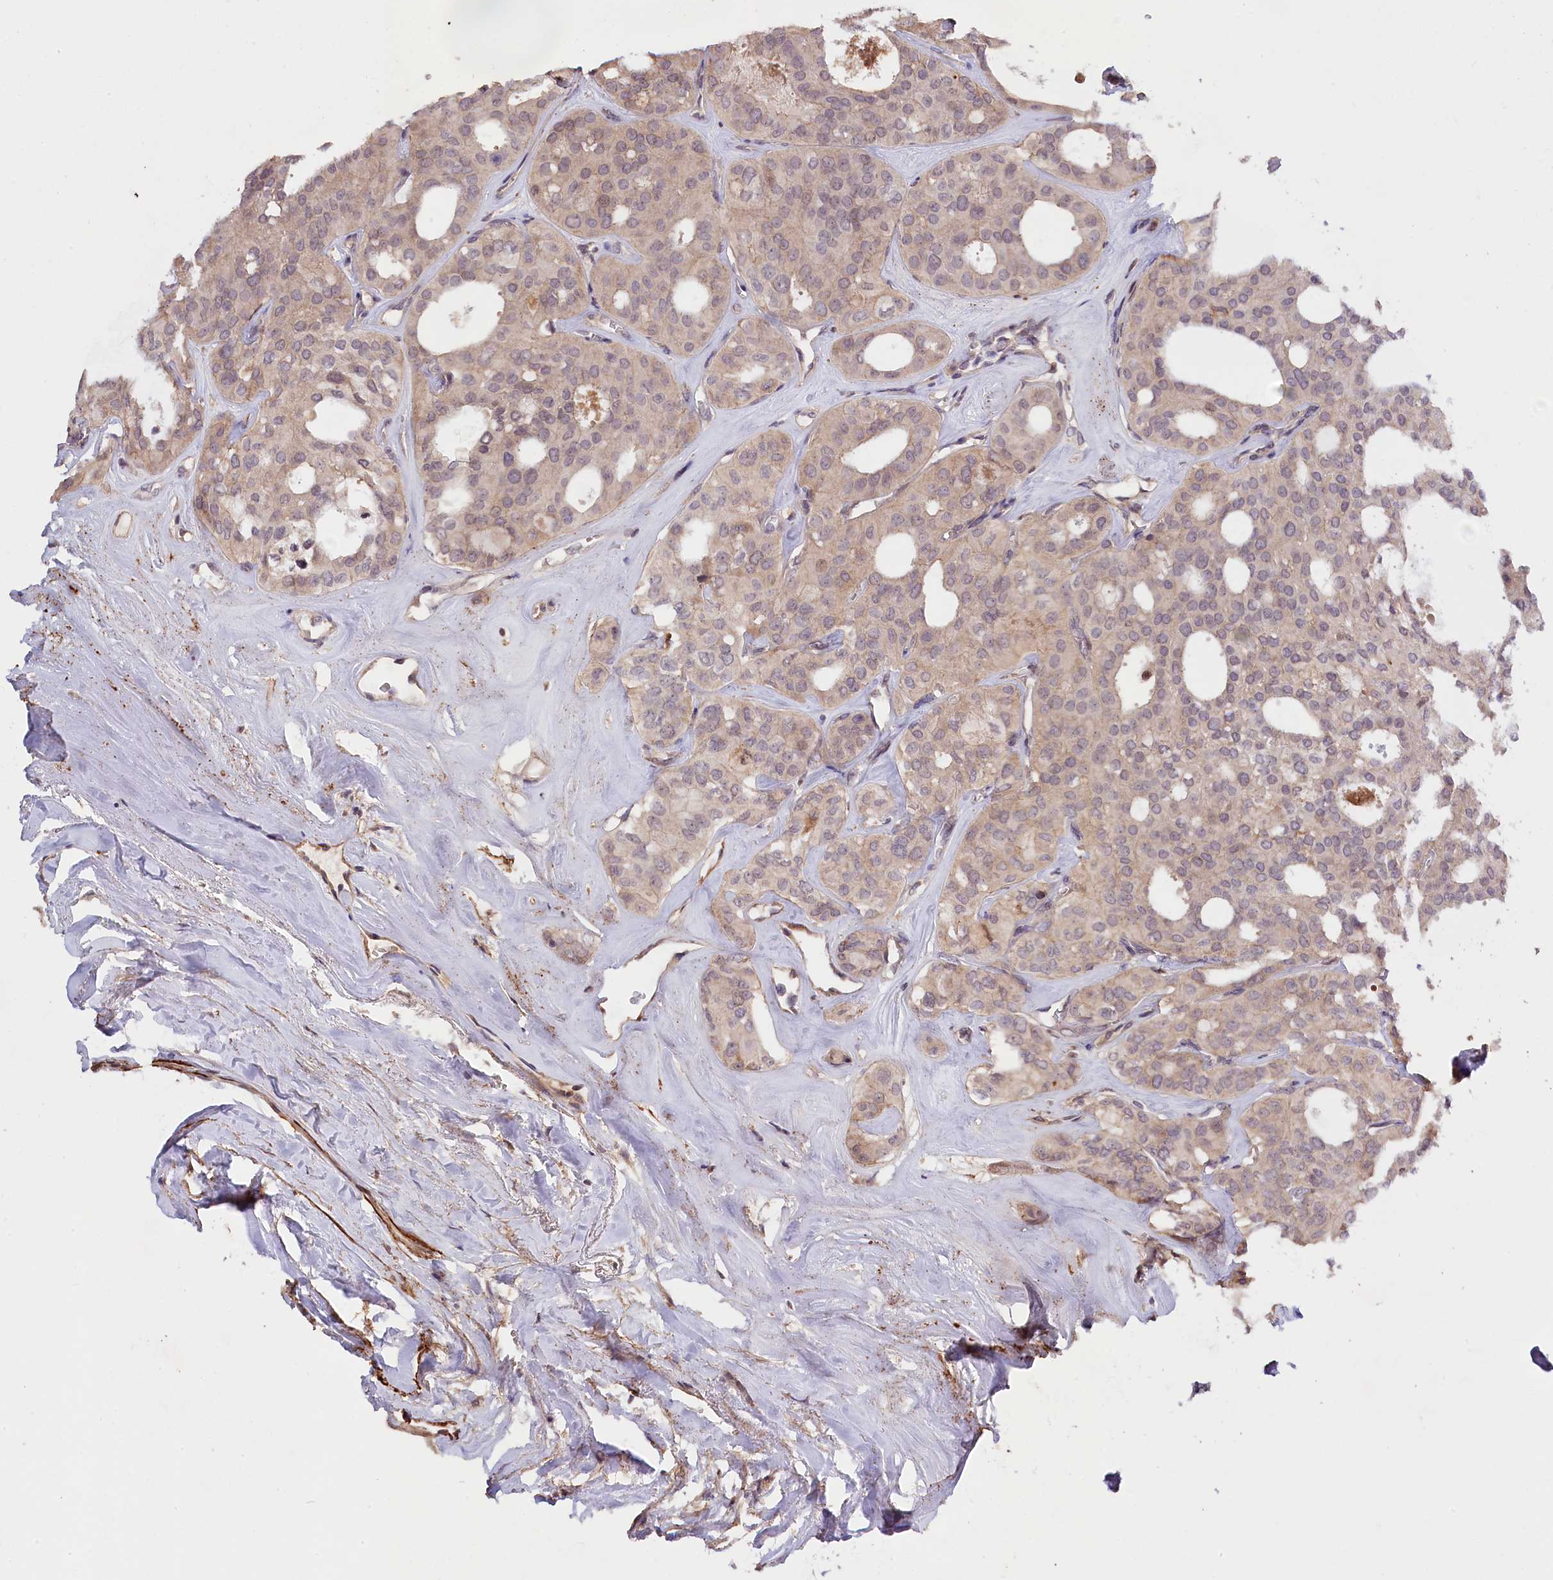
{"staining": {"intensity": "weak", "quantity": "25%-75%", "location": "nuclear"}, "tissue": "thyroid cancer", "cell_type": "Tumor cells", "image_type": "cancer", "snomed": [{"axis": "morphology", "description": "Follicular adenoma carcinoma, NOS"}, {"axis": "topography", "description": "Thyroid gland"}], "caption": "High-power microscopy captured an immunohistochemistry histopathology image of thyroid cancer, revealing weak nuclear positivity in about 25%-75% of tumor cells.", "gene": "ZNF480", "patient": {"sex": "male", "age": 75}}